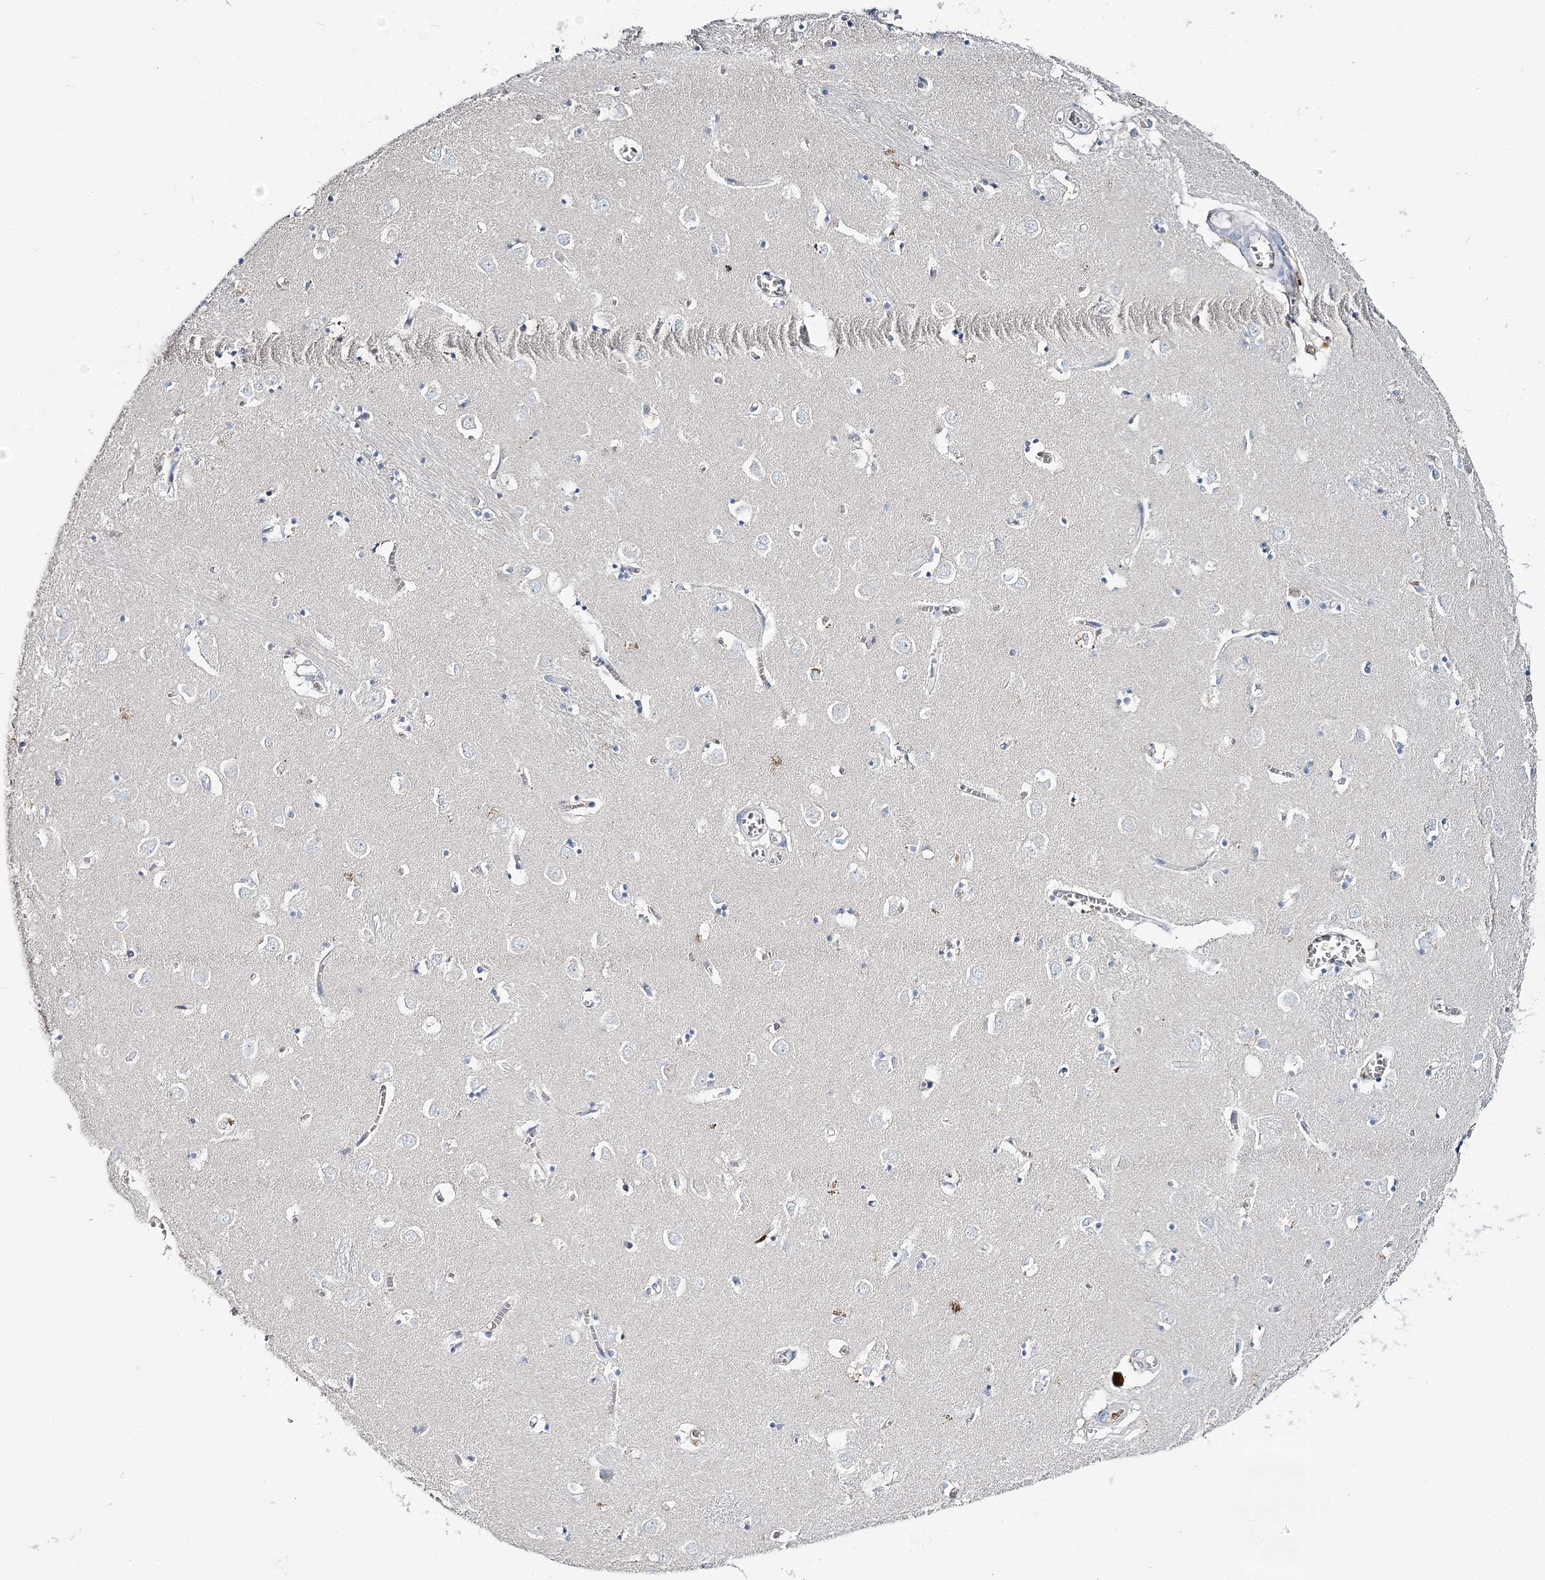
{"staining": {"intensity": "negative", "quantity": "none", "location": "none"}, "tissue": "caudate", "cell_type": "Glial cells", "image_type": "normal", "snomed": [{"axis": "morphology", "description": "Normal tissue, NOS"}, {"axis": "topography", "description": "Lateral ventricle wall"}], "caption": "IHC micrograph of benign human caudate stained for a protein (brown), which exhibits no staining in glial cells. The staining was performed using DAB (3,3'-diaminobenzidine) to visualize the protein expression in brown, while the nuclei were stained in blue with hematoxylin (Magnification: 20x).", "gene": "ATP11B", "patient": {"sex": "male", "age": 70}}